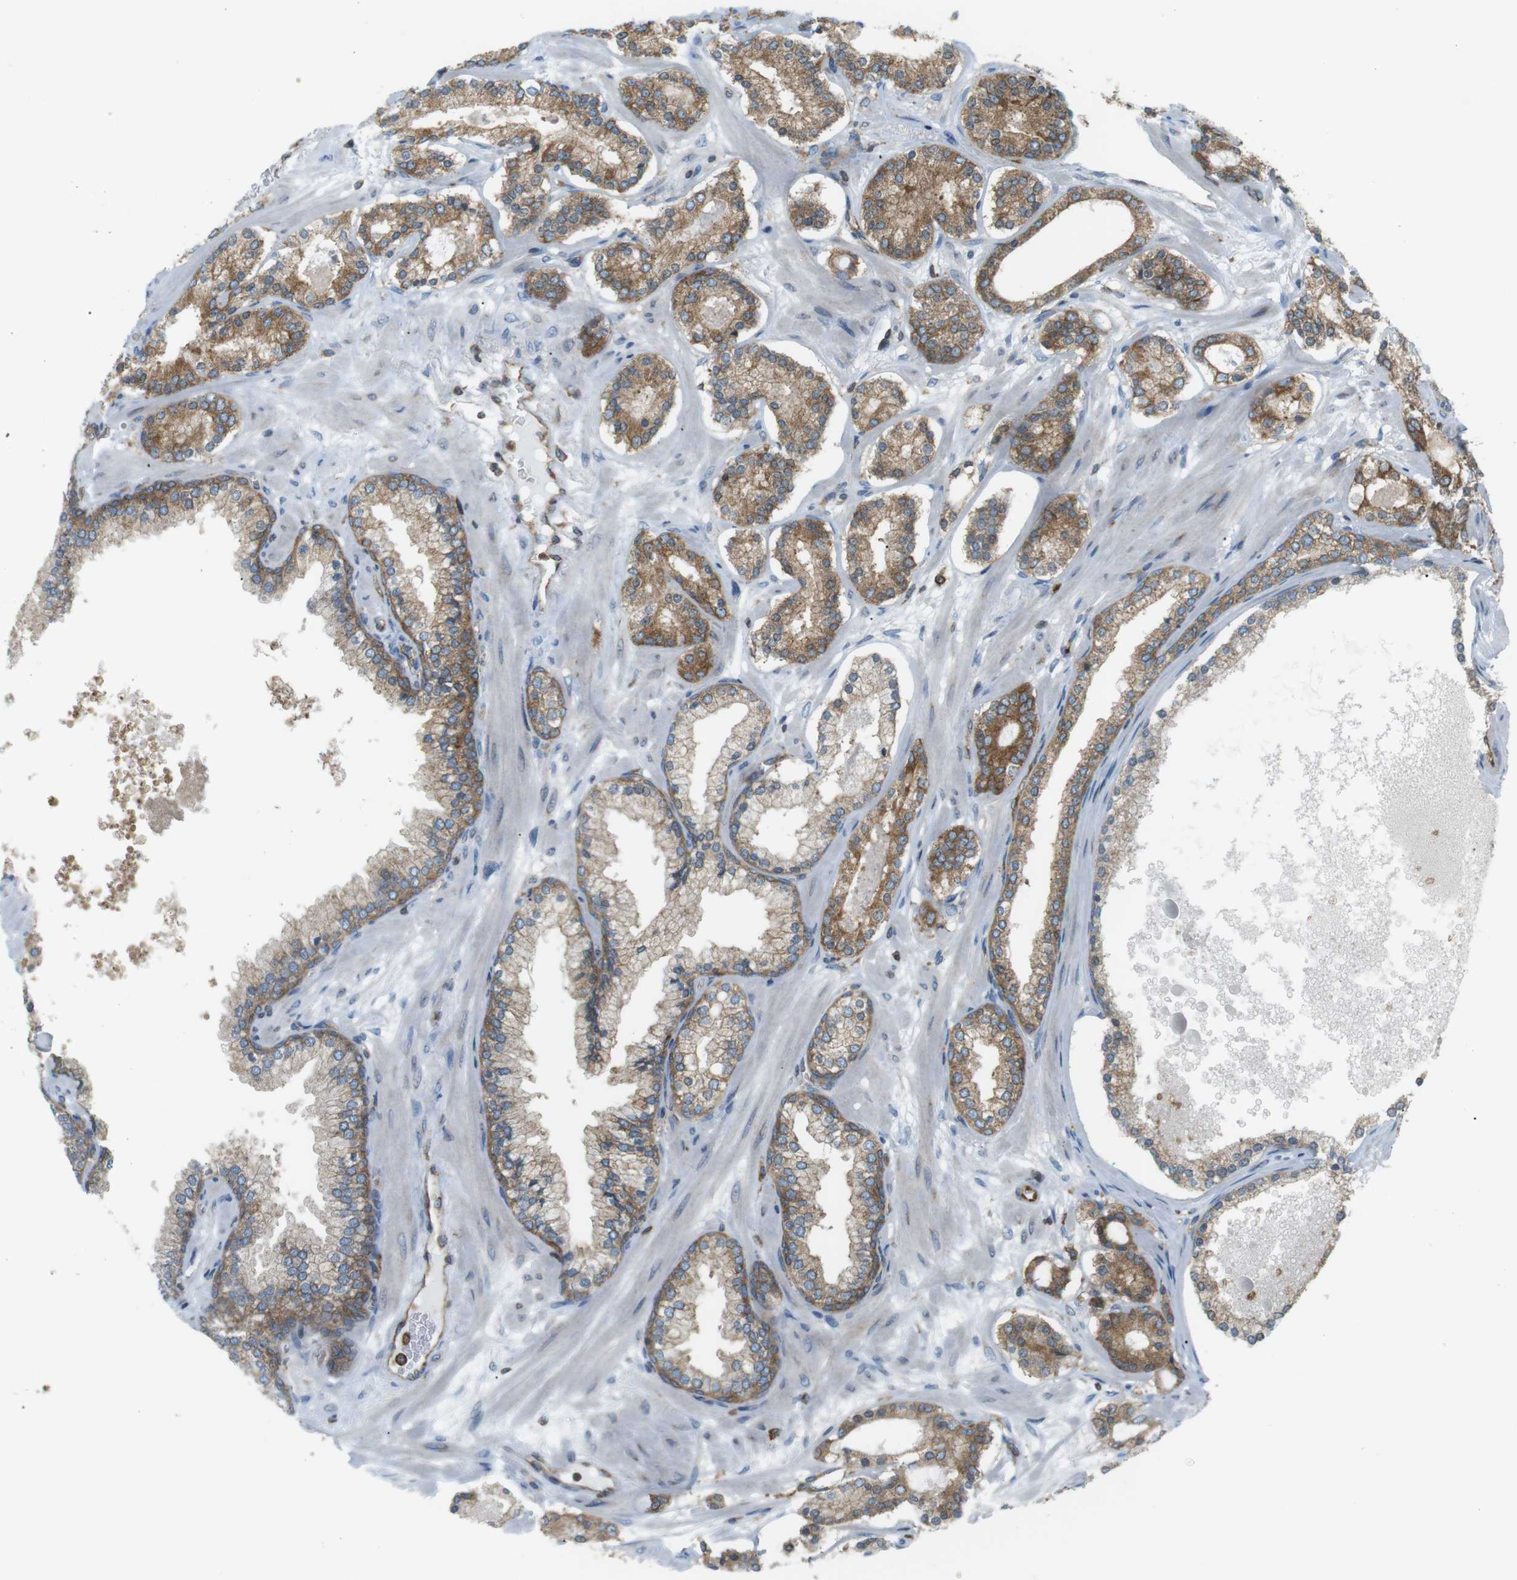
{"staining": {"intensity": "moderate", "quantity": ">75%", "location": "cytoplasmic/membranous"}, "tissue": "prostate cancer", "cell_type": "Tumor cells", "image_type": "cancer", "snomed": [{"axis": "morphology", "description": "Adenocarcinoma, Low grade"}, {"axis": "topography", "description": "Prostate"}], "caption": "Moderate cytoplasmic/membranous positivity is appreciated in about >75% of tumor cells in prostate cancer (low-grade adenocarcinoma). (DAB (3,3'-diaminobenzidine) = brown stain, brightfield microscopy at high magnification).", "gene": "FLII", "patient": {"sex": "male", "age": 63}}